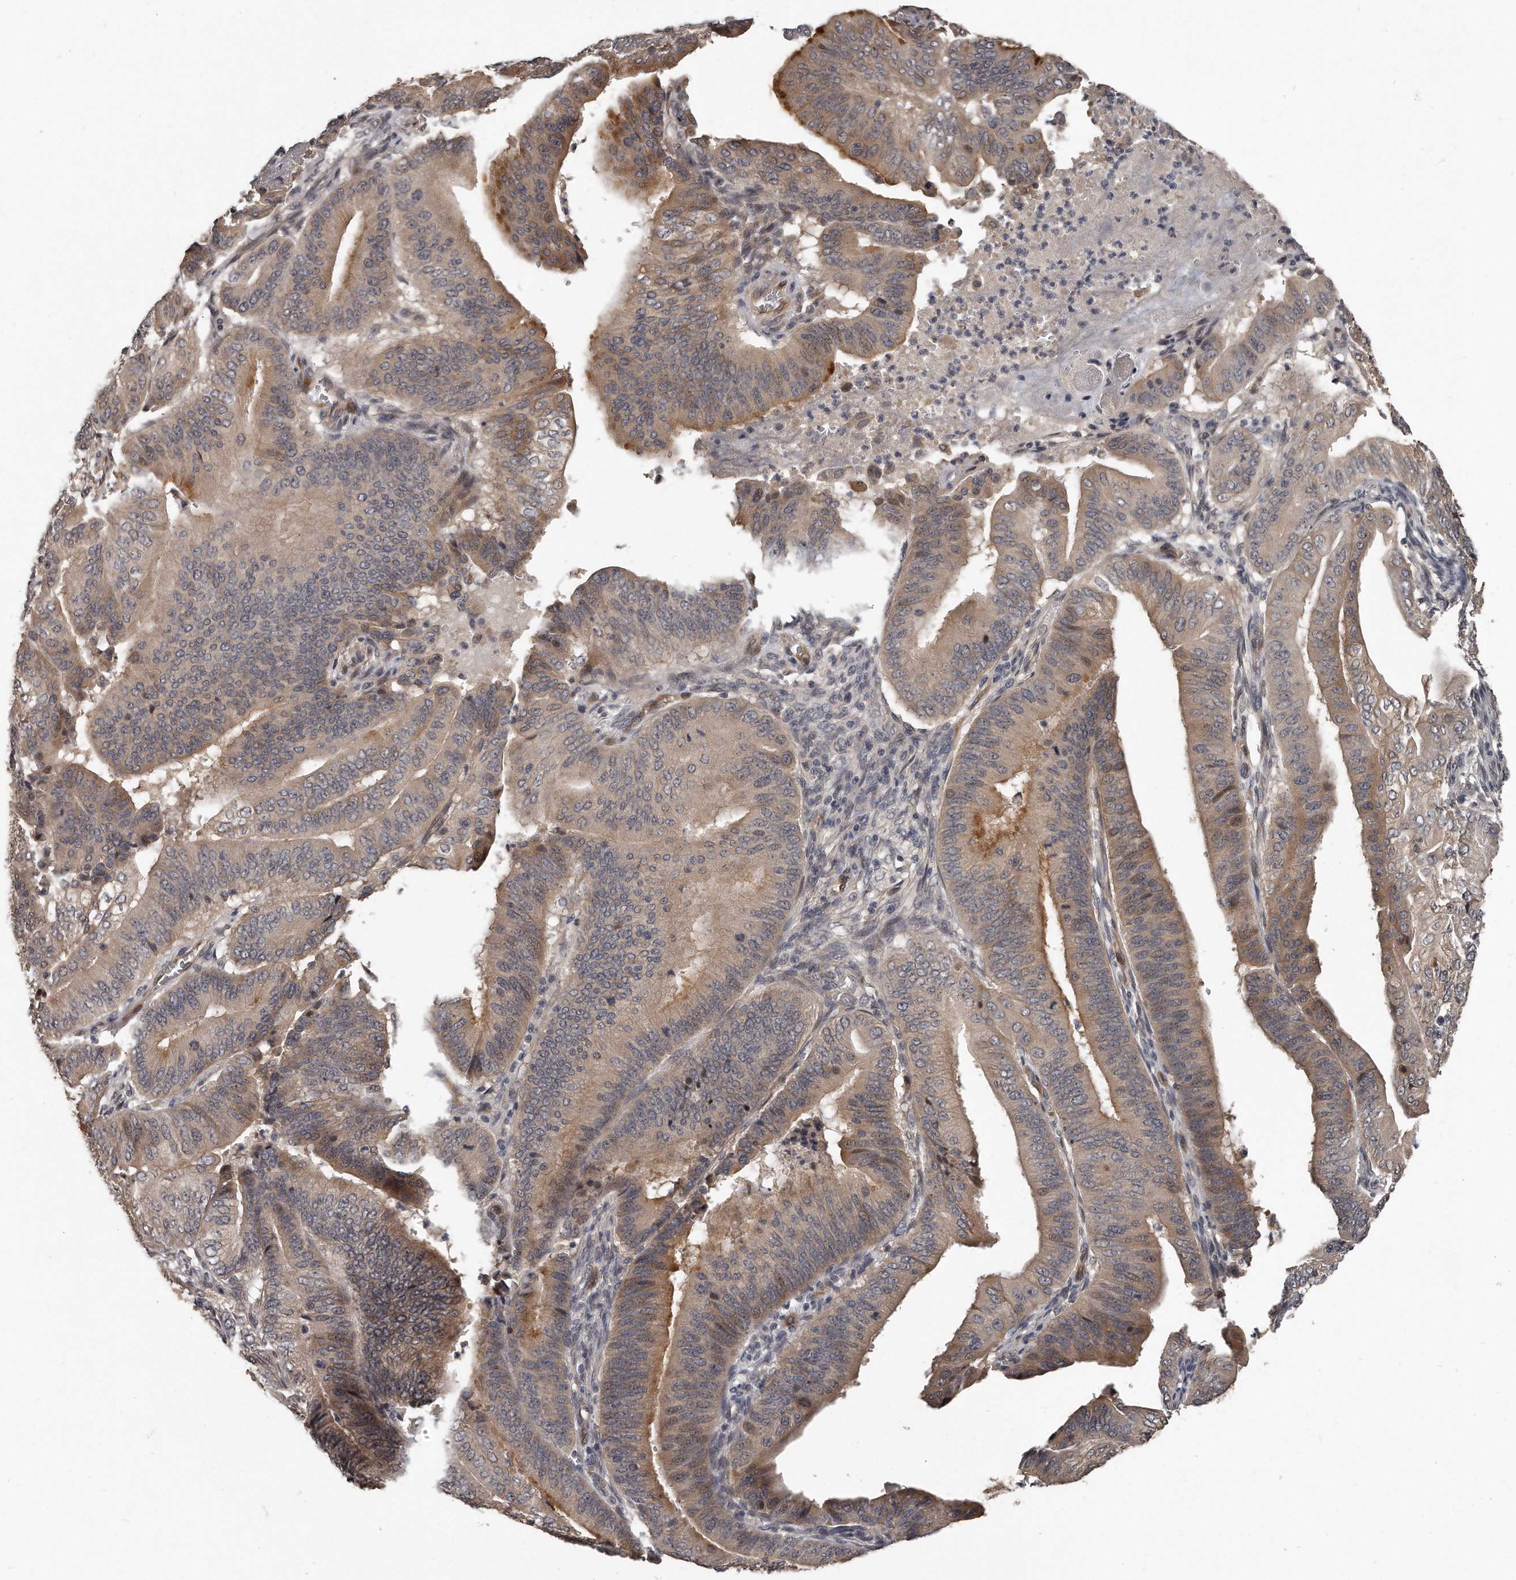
{"staining": {"intensity": "moderate", "quantity": "<25%", "location": "cytoplasmic/membranous"}, "tissue": "pancreatic cancer", "cell_type": "Tumor cells", "image_type": "cancer", "snomed": [{"axis": "morphology", "description": "Adenocarcinoma, NOS"}, {"axis": "topography", "description": "Pancreas"}], "caption": "There is low levels of moderate cytoplasmic/membranous positivity in tumor cells of pancreatic cancer, as demonstrated by immunohistochemical staining (brown color).", "gene": "GRB10", "patient": {"sex": "female", "age": 77}}